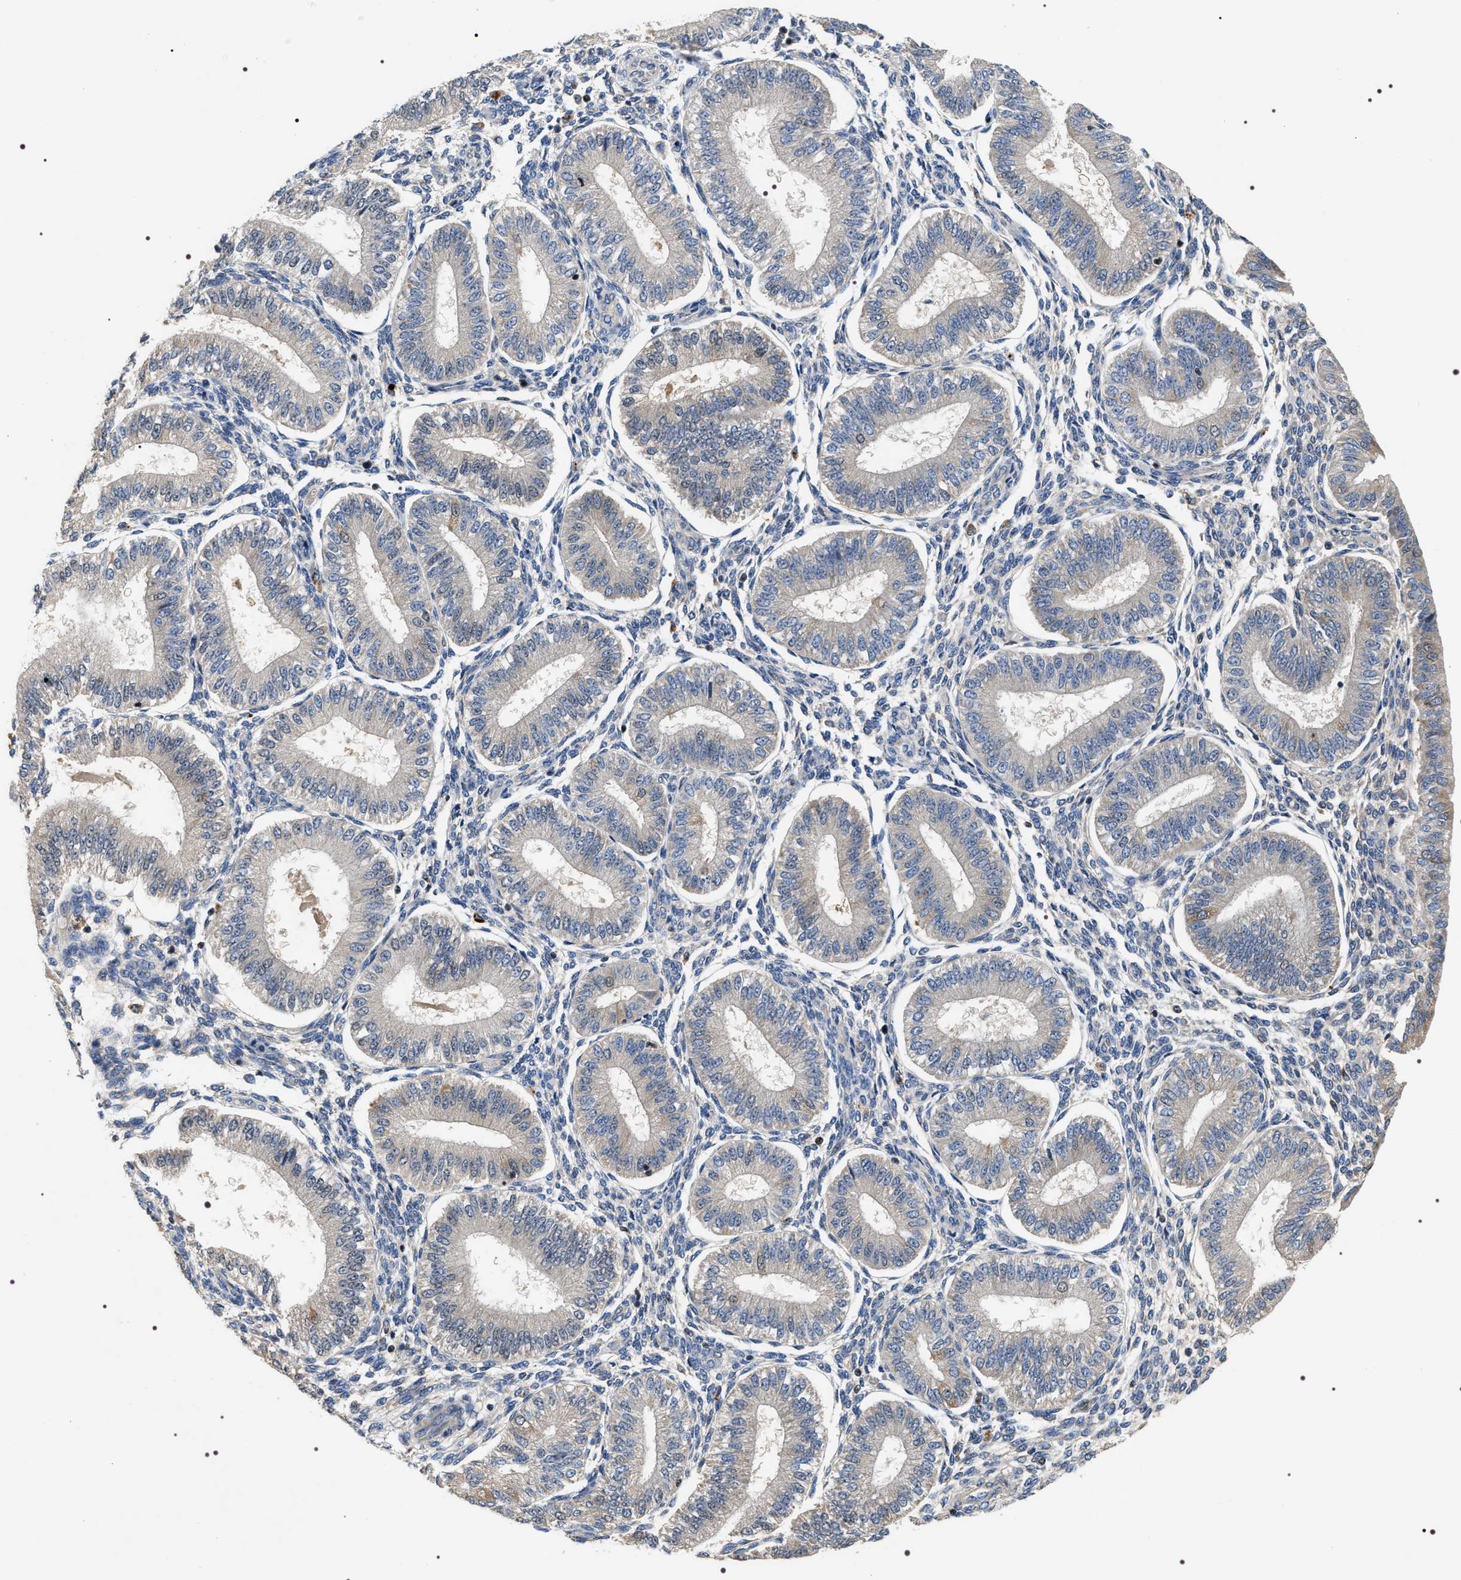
{"staining": {"intensity": "moderate", "quantity": "<25%", "location": "nuclear"}, "tissue": "endometrium", "cell_type": "Cells in endometrial stroma", "image_type": "normal", "snomed": [{"axis": "morphology", "description": "Normal tissue, NOS"}, {"axis": "topography", "description": "Endometrium"}], "caption": "Immunohistochemistry (DAB (3,3'-diaminobenzidine)) staining of normal endometrium demonstrates moderate nuclear protein staining in about <25% of cells in endometrial stroma.", "gene": "C7orf25", "patient": {"sex": "female", "age": 39}}